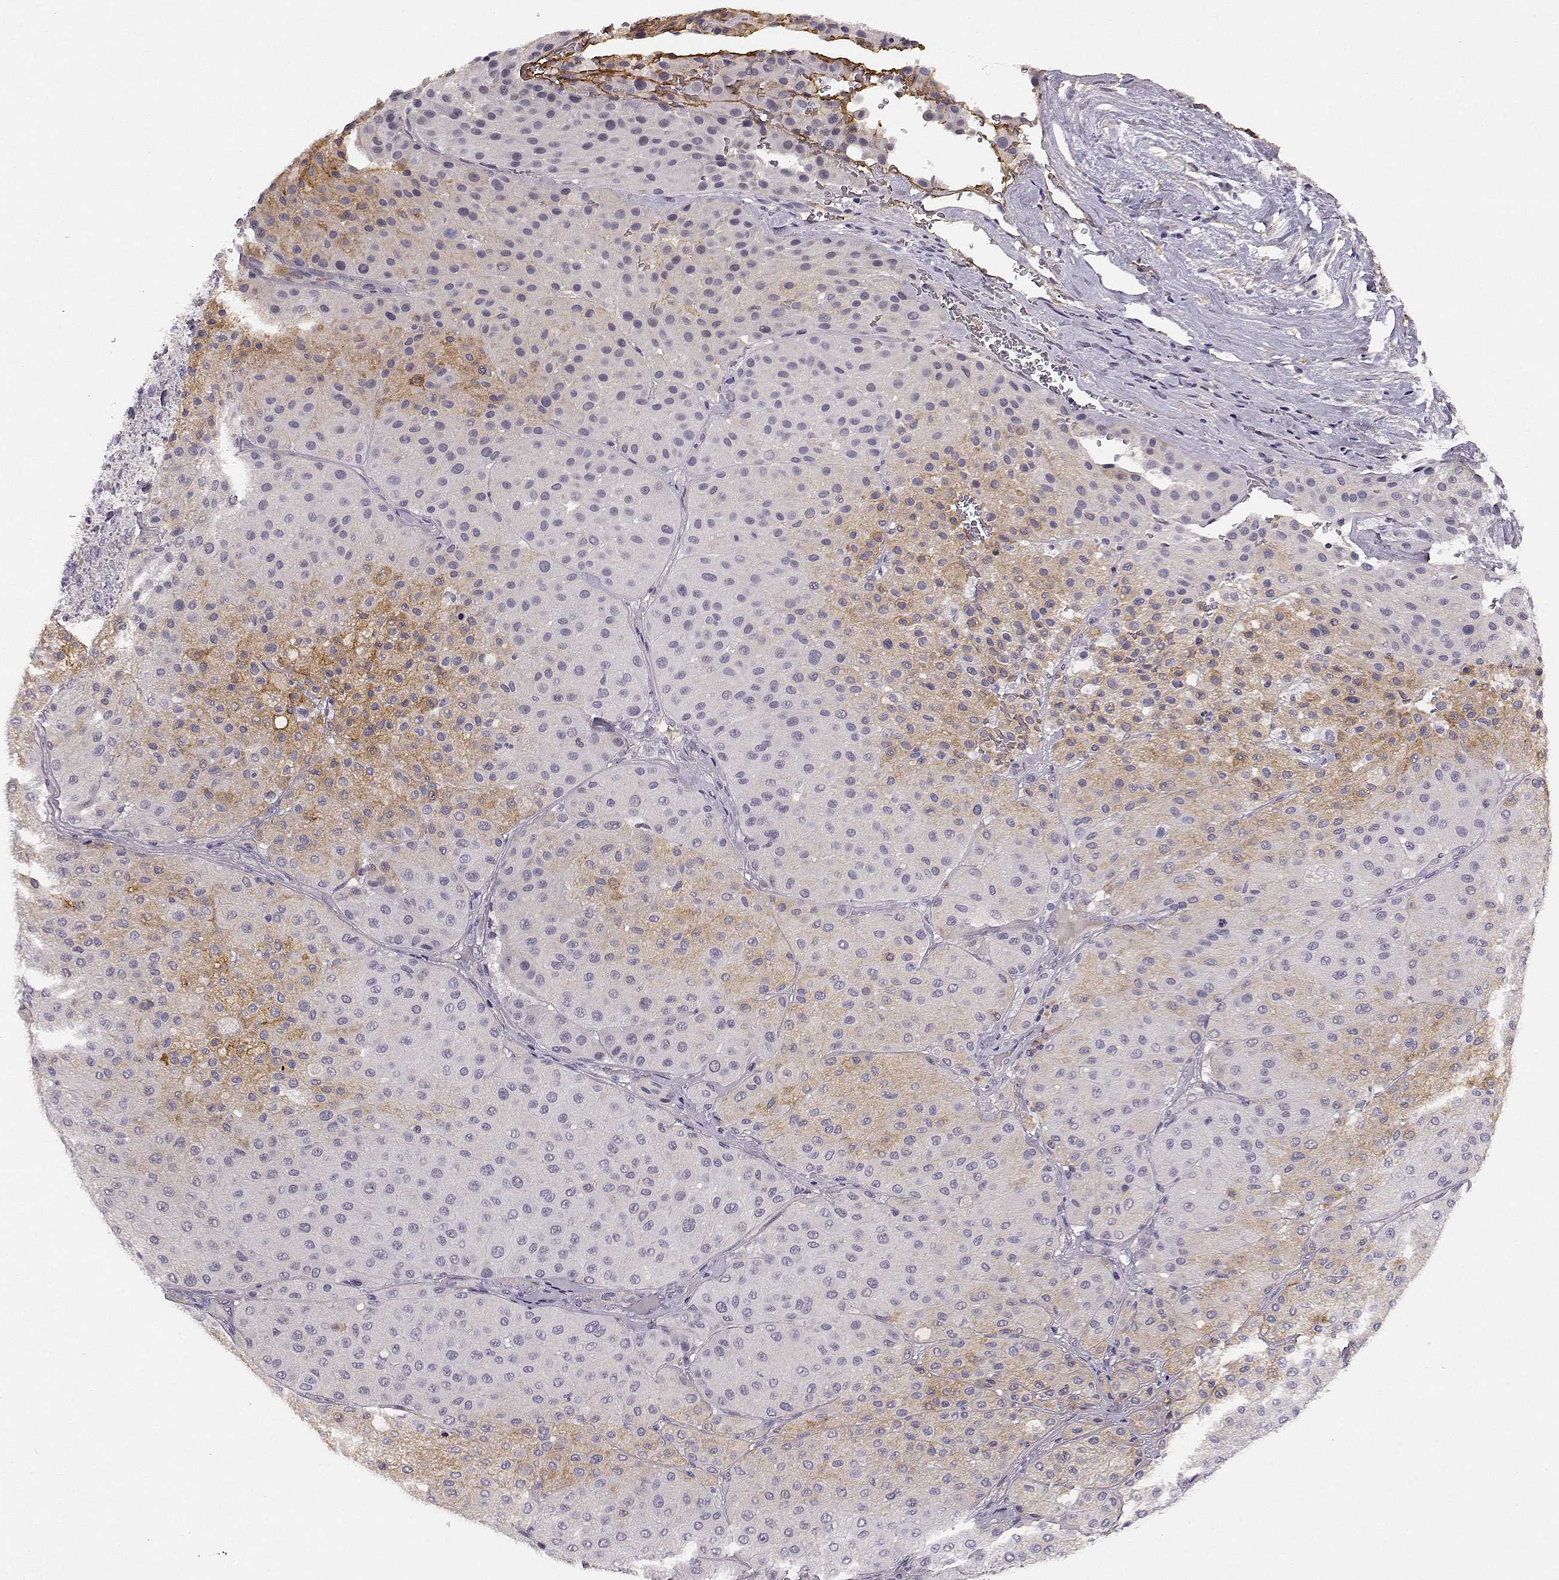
{"staining": {"intensity": "weak", "quantity": "<25%", "location": "cytoplasmic/membranous"}, "tissue": "melanoma", "cell_type": "Tumor cells", "image_type": "cancer", "snomed": [{"axis": "morphology", "description": "Malignant melanoma, Metastatic site"}, {"axis": "topography", "description": "Smooth muscle"}], "caption": "Protein analysis of melanoma demonstrates no significant staining in tumor cells.", "gene": "TRIM69", "patient": {"sex": "male", "age": 41}}